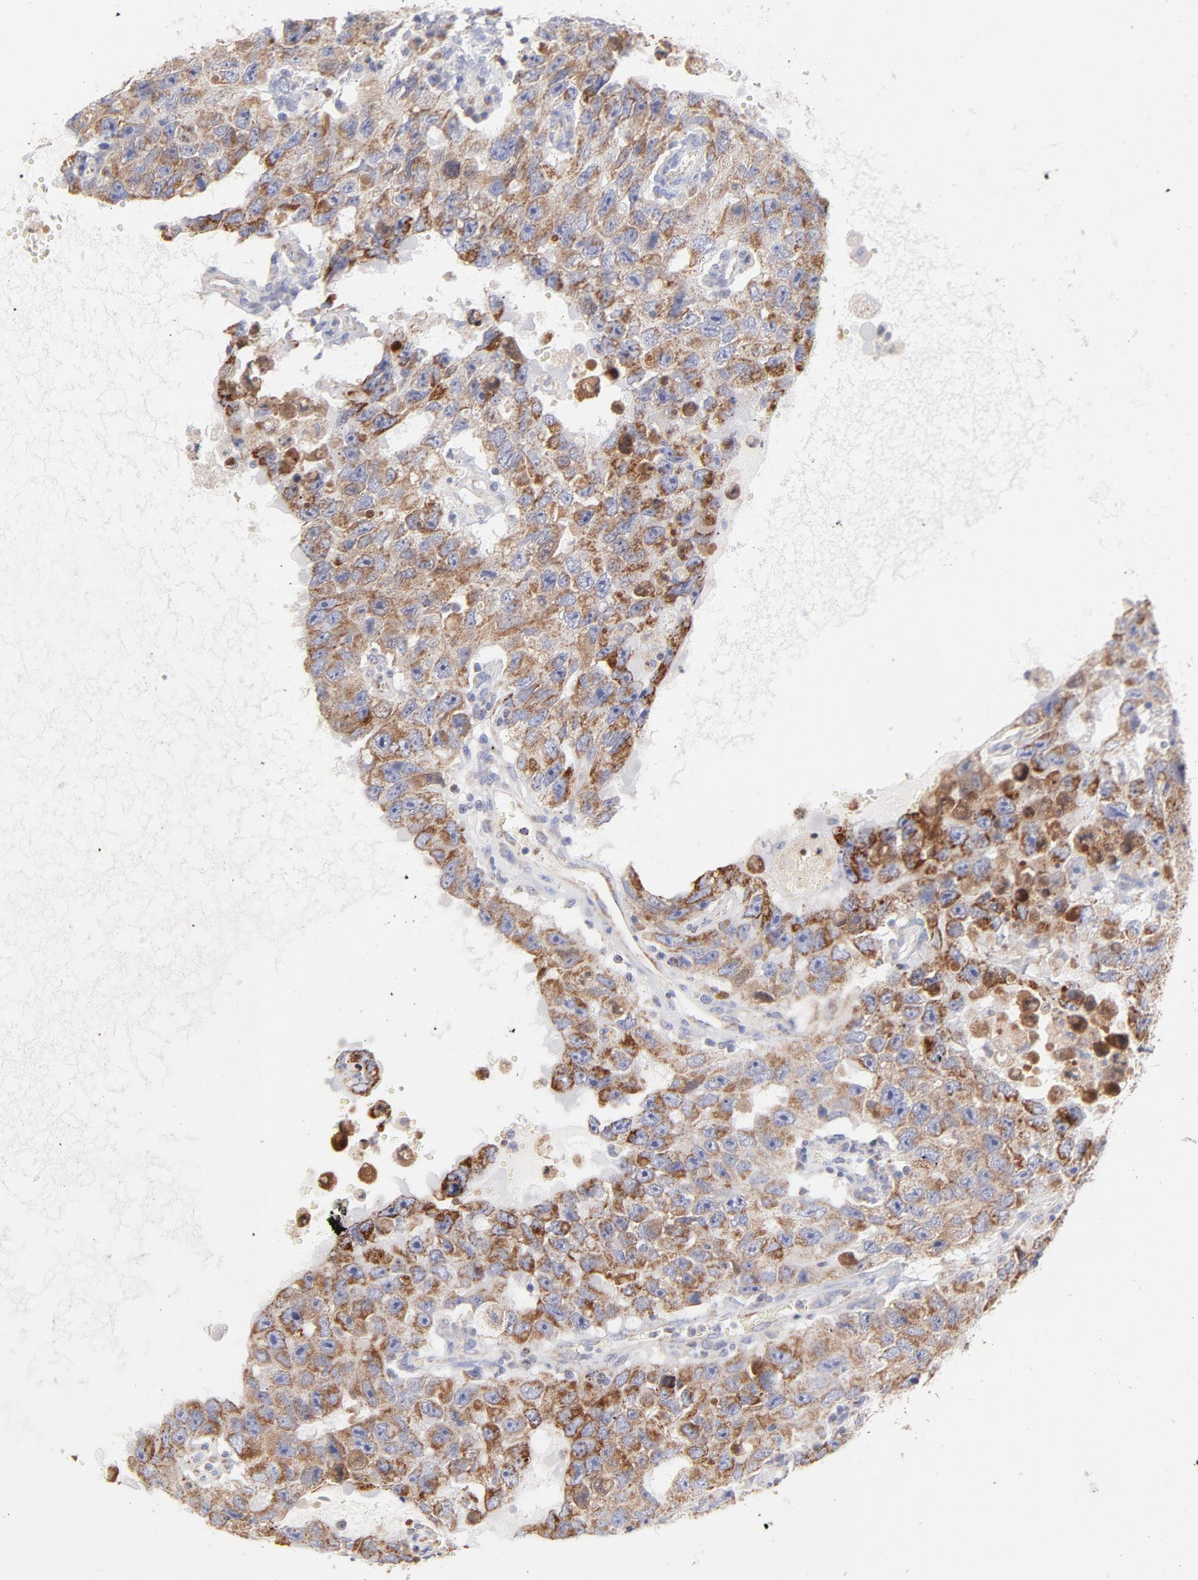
{"staining": {"intensity": "moderate", "quantity": ">75%", "location": "cytoplasmic/membranous"}, "tissue": "testis cancer", "cell_type": "Tumor cells", "image_type": "cancer", "snomed": [{"axis": "morphology", "description": "Carcinoma, Embryonal, NOS"}, {"axis": "topography", "description": "Testis"}], "caption": "The image displays staining of testis embryonal carcinoma, revealing moderate cytoplasmic/membranous protein expression (brown color) within tumor cells. (DAB (3,3'-diaminobenzidine) IHC with brightfield microscopy, high magnification).", "gene": "TIMM8A", "patient": {"sex": "male", "age": 26}}